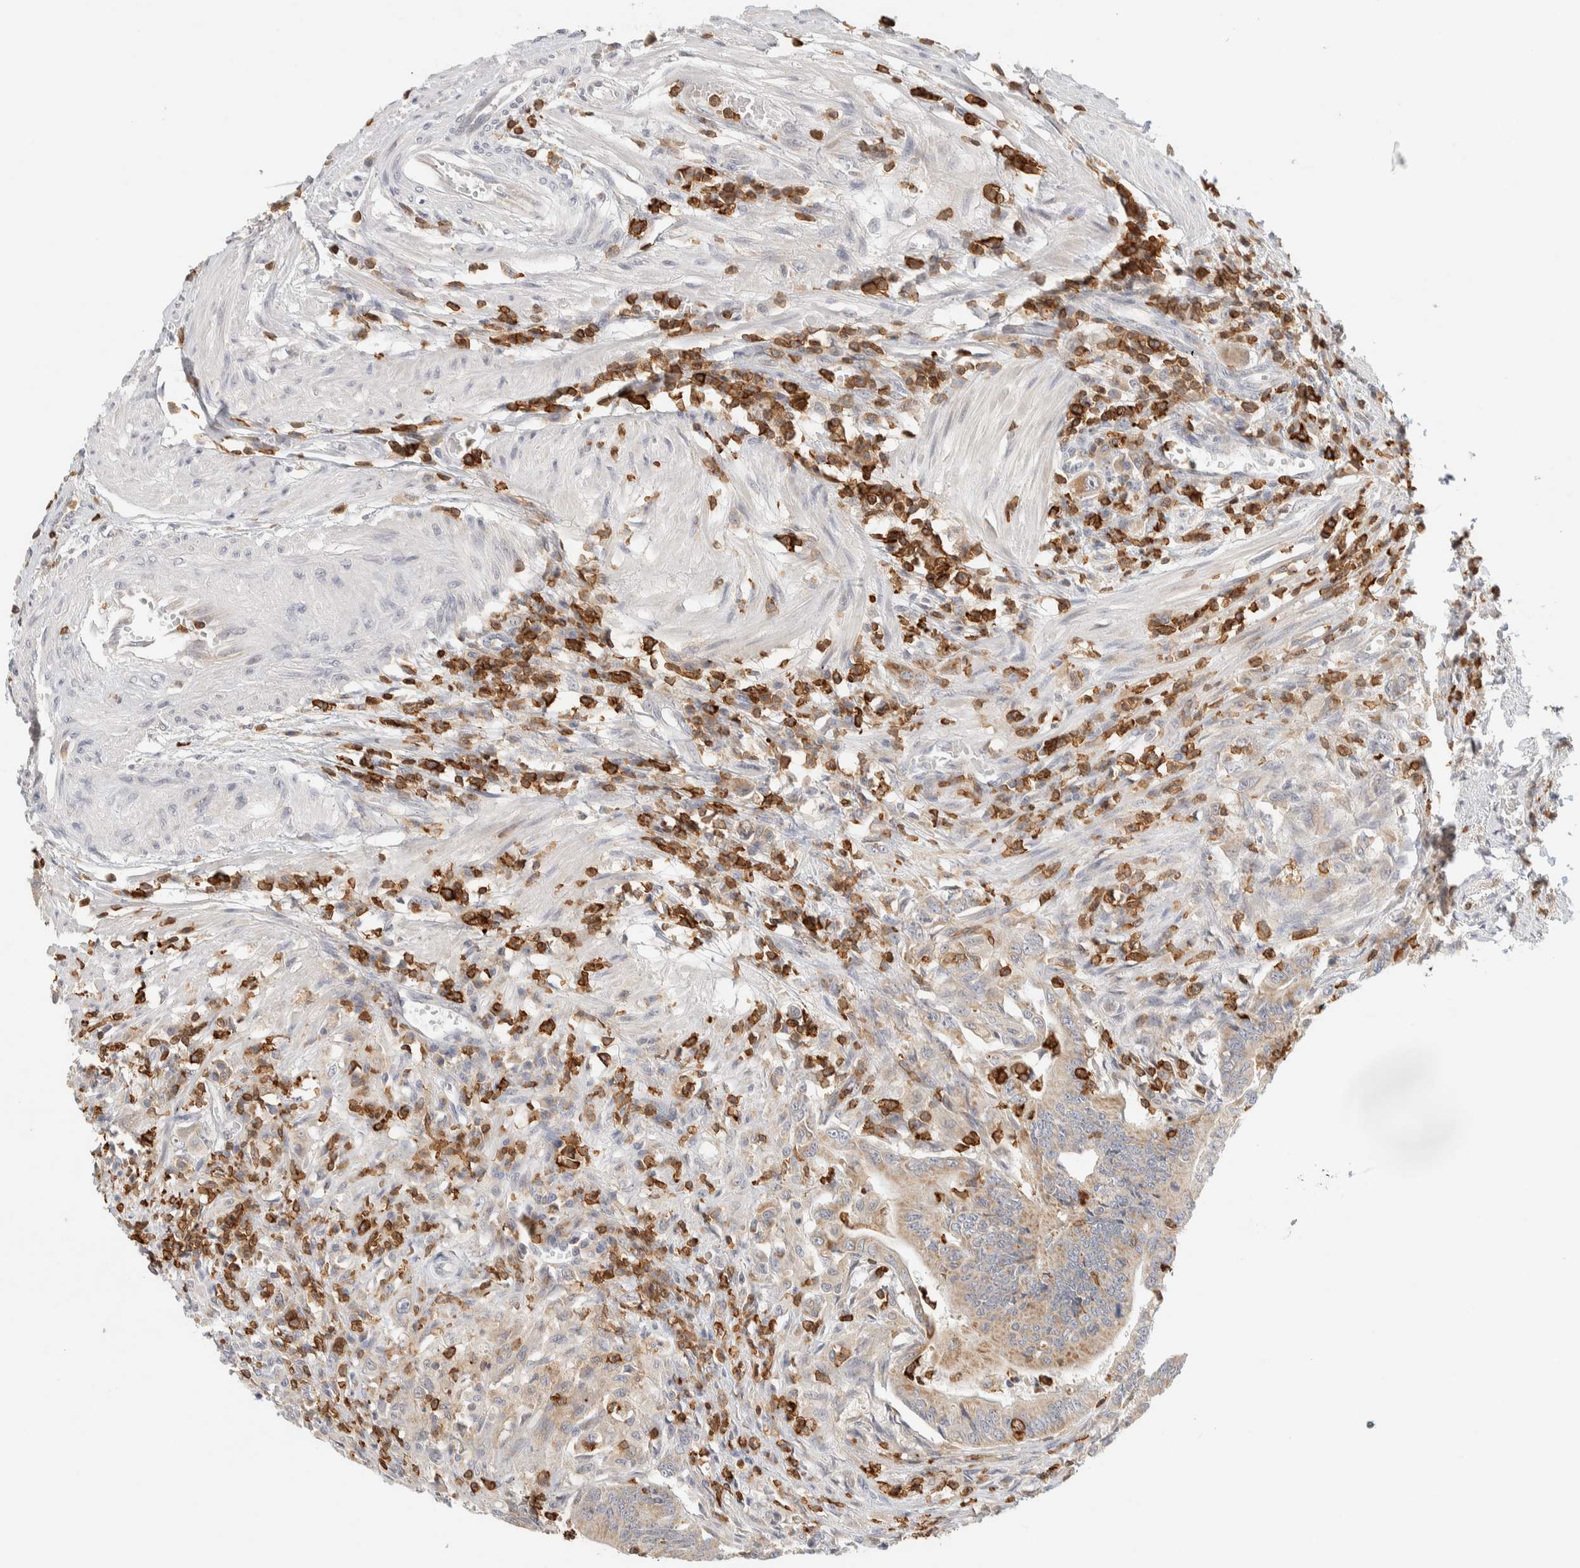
{"staining": {"intensity": "weak", "quantity": ">75%", "location": "cytoplasmic/membranous"}, "tissue": "colorectal cancer", "cell_type": "Tumor cells", "image_type": "cancer", "snomed": [{"axis": "morphology", "description": "Adenoma, NOS"}, {"axis": "morphology", "description": "Adenocarcinoma, NOS"}, {"axis": "topography", "description": "Colon"}], "caption": "A micrograph of human colorectal cancer (adenoma) stained for a protein demonstrates weak cytoplasmic/membranous brown staining in tumor cells.", "gene": "RUNDC1", "patient": {"sex": "male", "age": 79}}